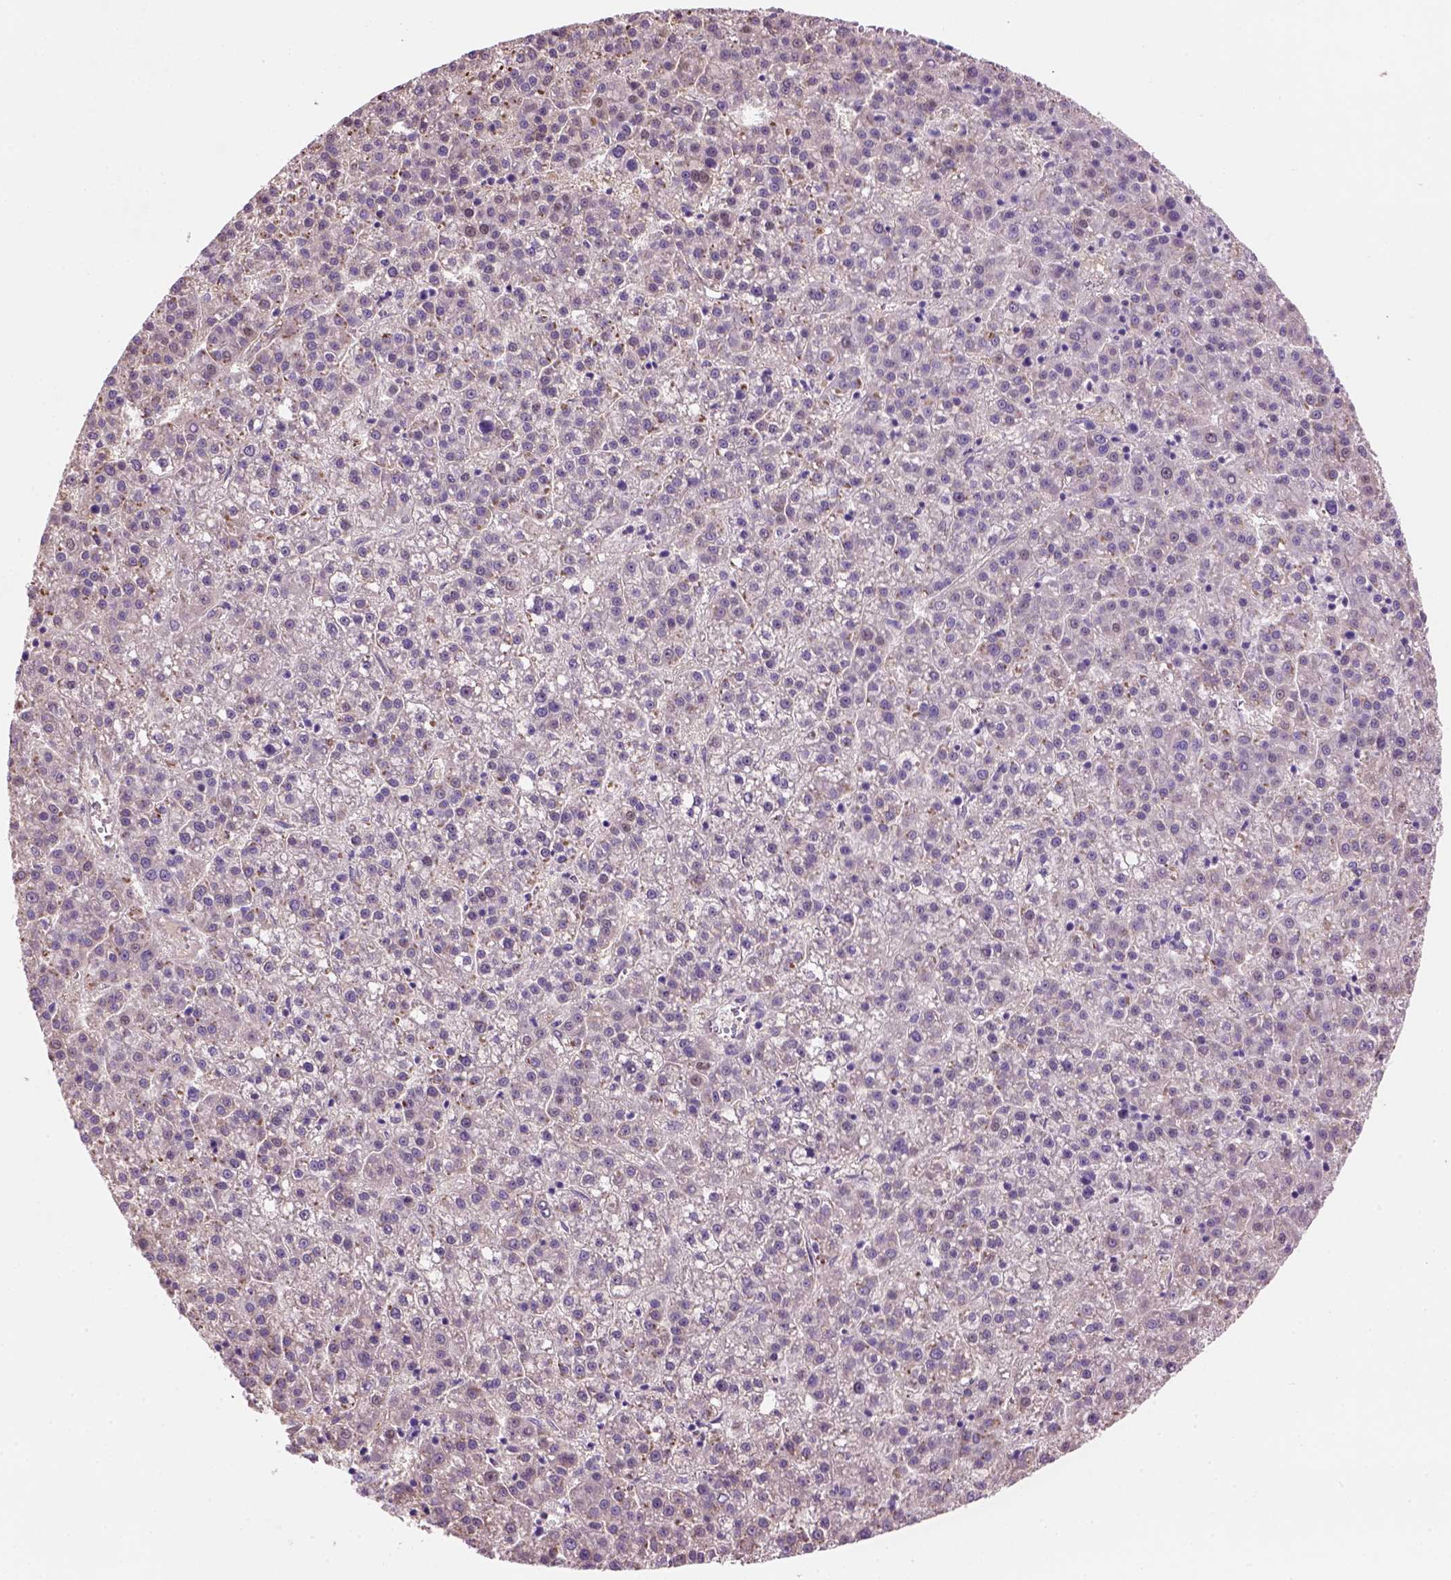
{"staining": {"intensity": "negative", "quantity": "none", "location": "none"}, "tissue": "liver cancer", "cell_type": "Tumor cells", "image_type": "cancer", "snomed": [{"axis": "morphology", "description": "Carcinoma, Hepatocellular, NOS"}, {"axis": "topography", "description": "Liver"}], "caption": "The immunohistochemistry photomicrograph has no significant staining in tumor cells of hepatocellular carcinoma (liver) tissue. (Brightfield microscopy of DAB IHC at high magnification).", "gene": "CD84", "patient": {"sex": "female", "age": 58}}